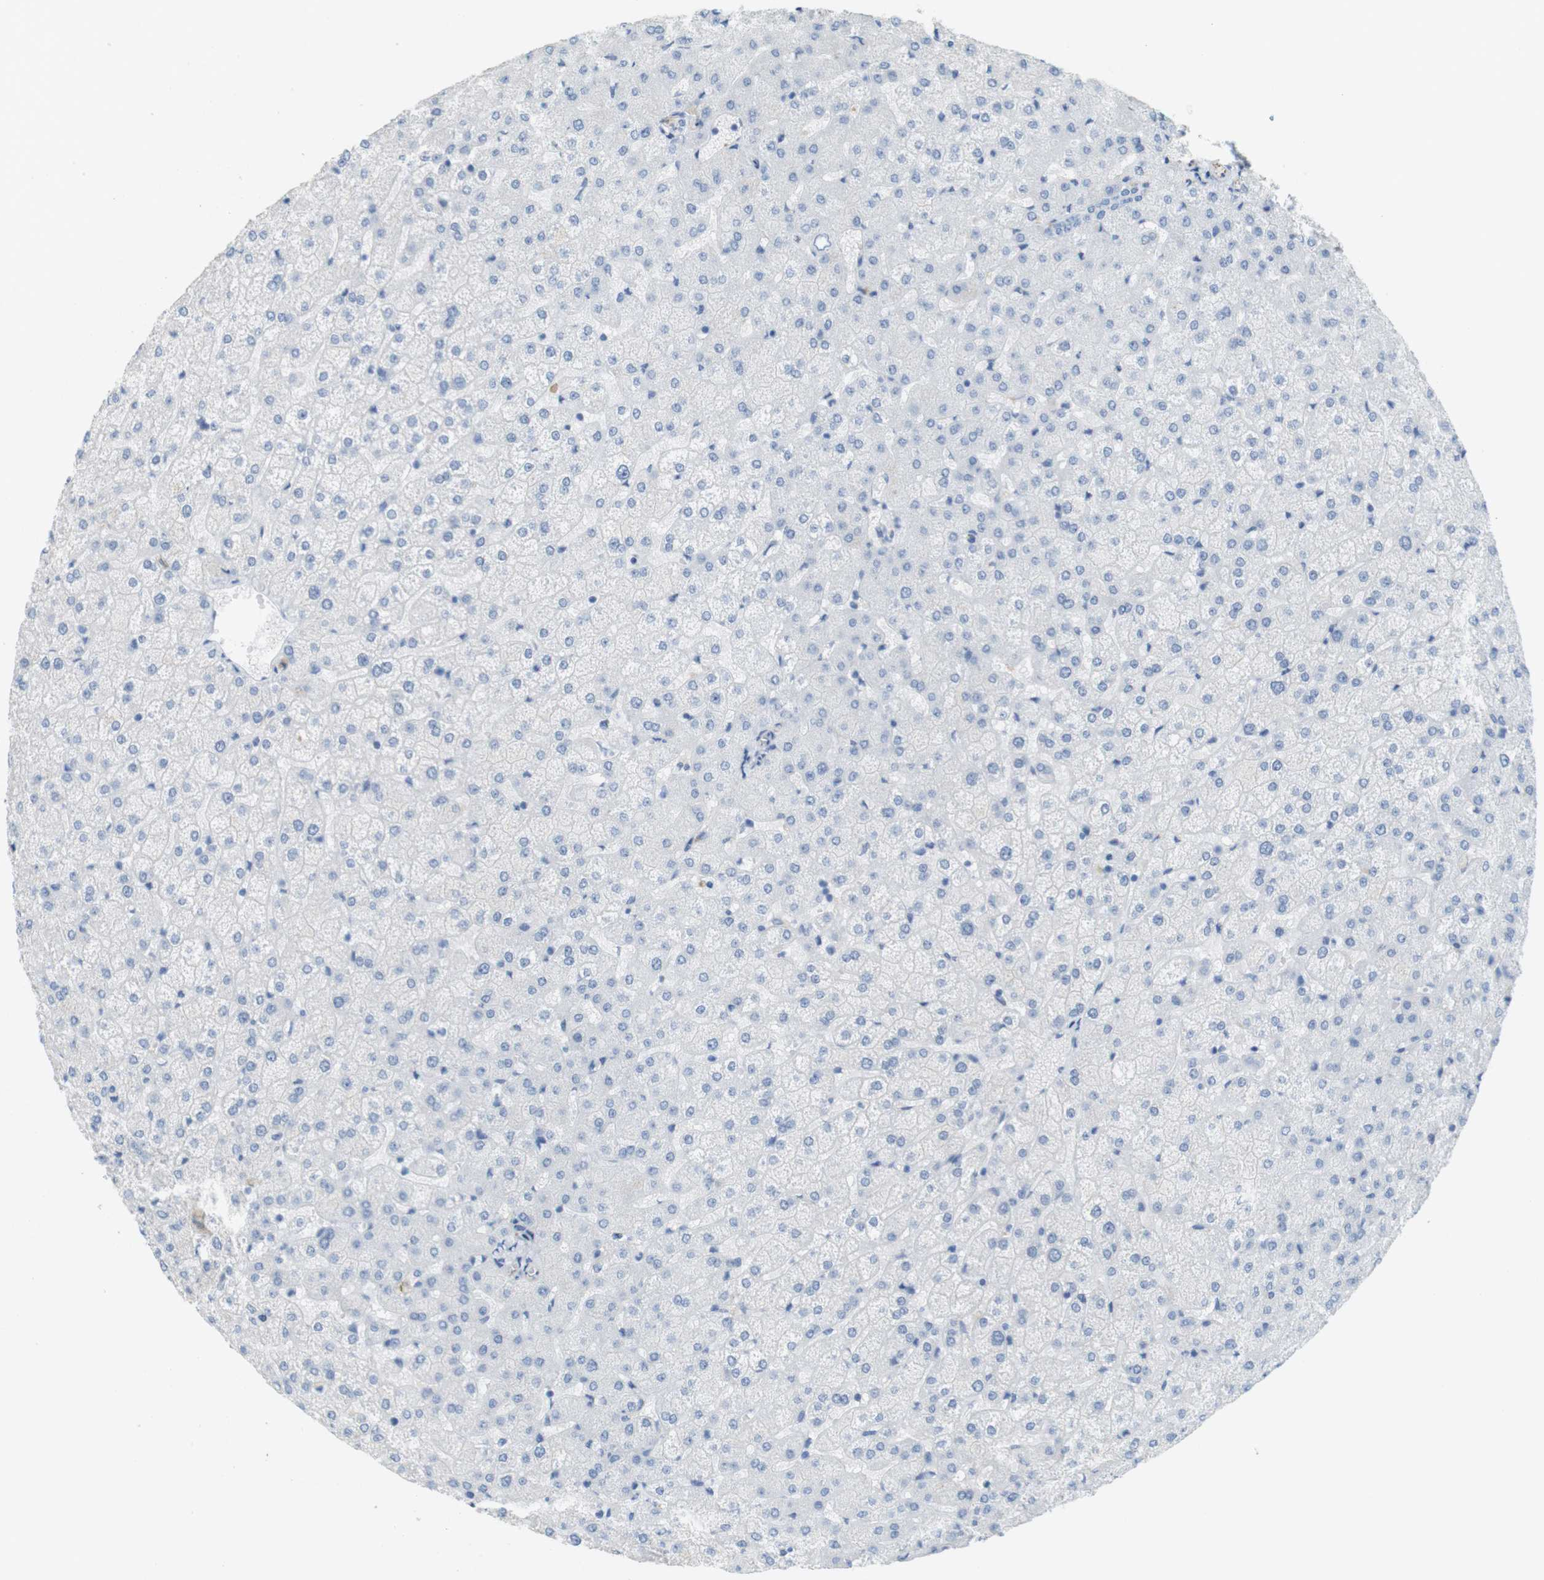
{"staining": {"intensity": "negative", "quantity": "none", "location": "none"}, "tissue": "liver", "cell_type": "Cholangiocytes", "image_type": "normal", "snomed": [{"axis": "morphology", "description": "Normal tissue, NOS"}, {"axis": "topography", "description": "Liver"}], "caption": "Protein analysis of normal liver exhibits no significant expression in cholangiocytes. The staining was performed using DAB (3,3'-diaminobenzidine) to visualize the protein expression in brown, while the nuclei were stained in blue with hematoxylin (Magnification: 20x).", "gene": "MS4A10", "patient": {"sex": "female", "age": 32}}